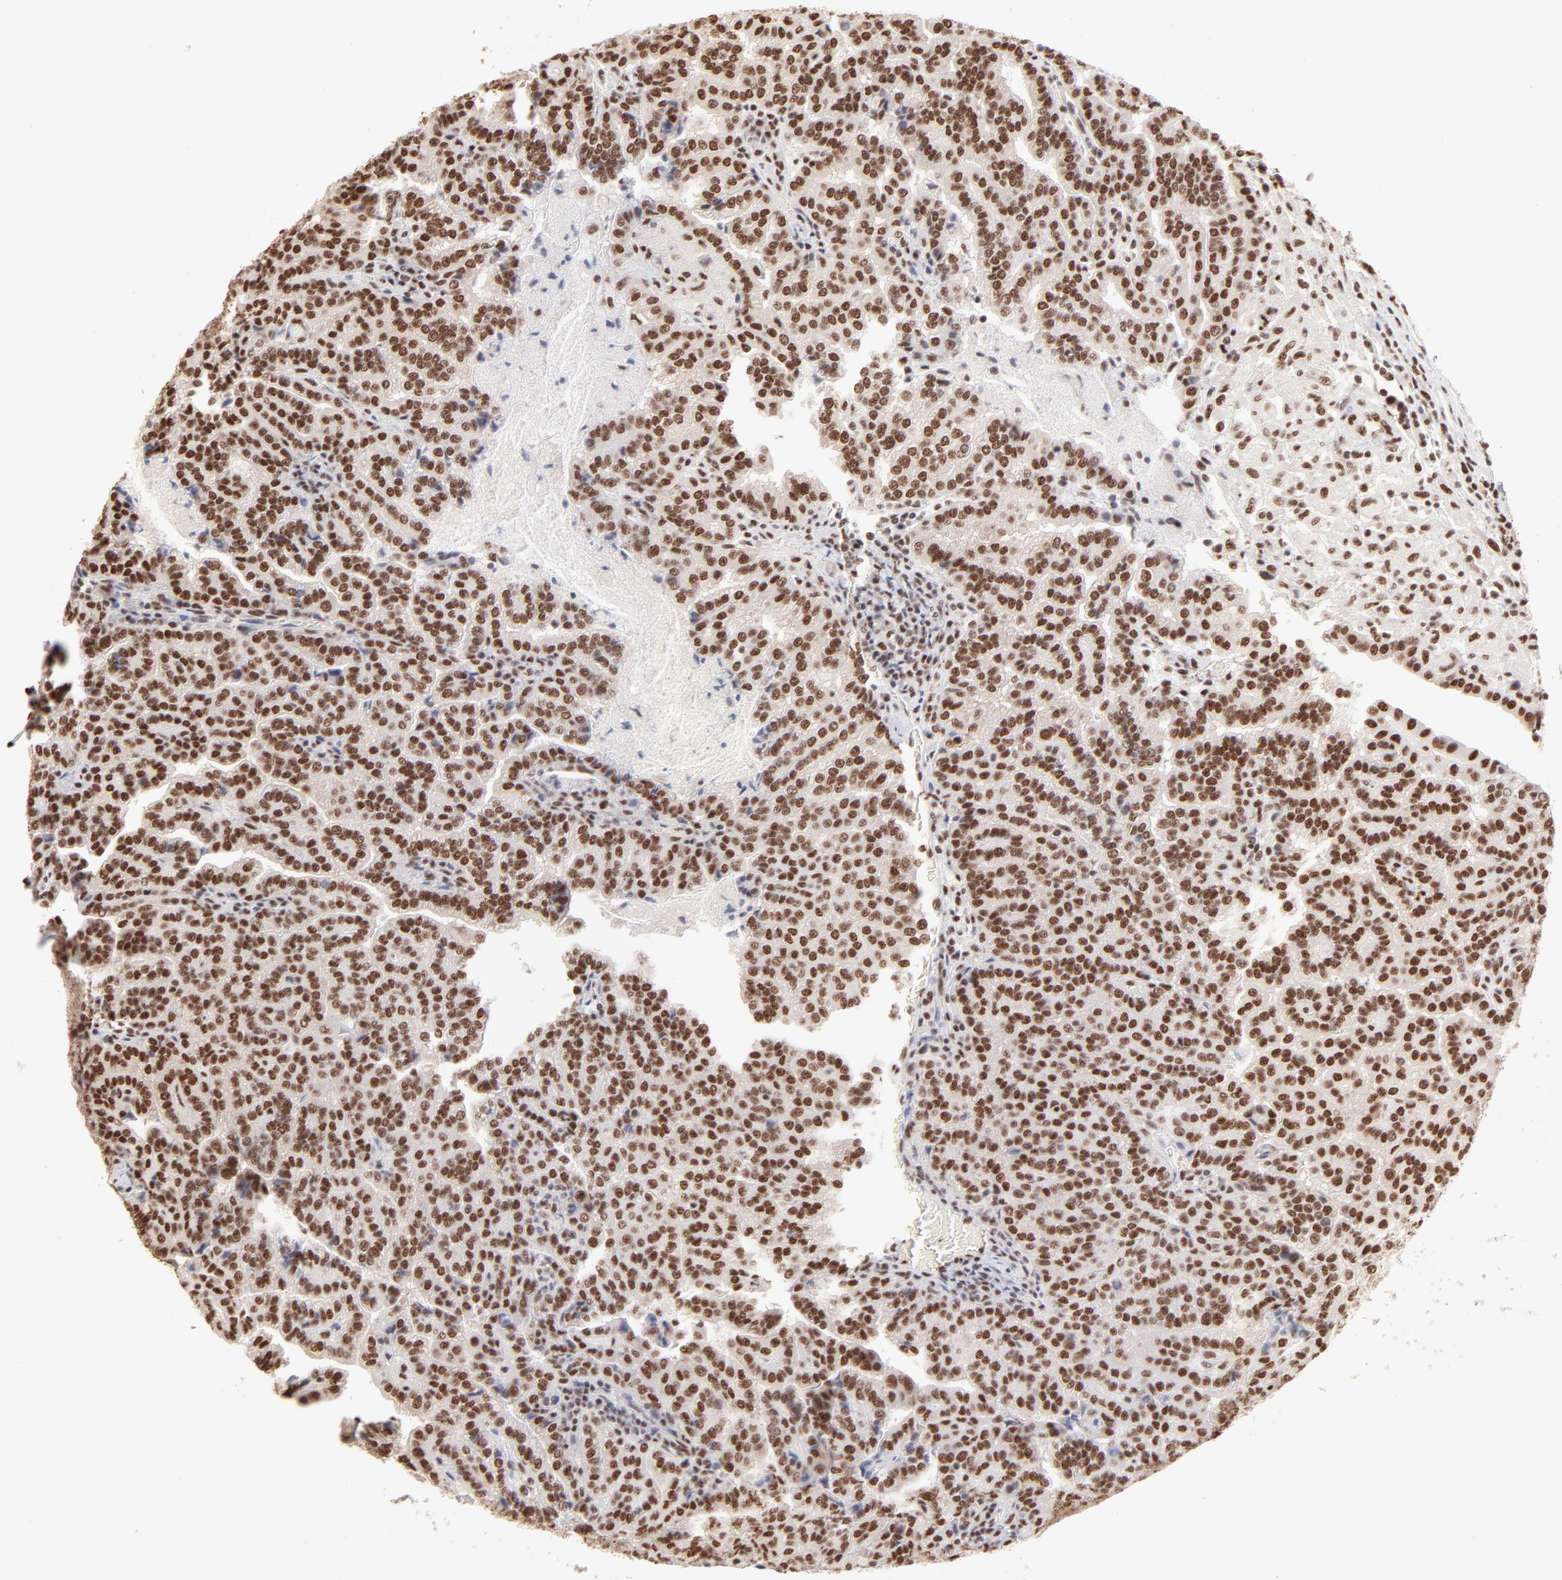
{"staining": {"intensity": "strong", "quantity": ">75%", "location": "nuclear"}, "tissue": "renal cancer", "cell_type": "Tumor cells", "image_type": "cancer", "snomed": [{"axis": "morphology", "description": "Adenocarcinoma, NOS"}, {"axis": "topography", "description": "Kidney"}], "caption": "Strong nuclear protein expression is appreciated in about >75% of tumor cells in adenocarcinoma (renal).", "gene": "TARDBP", "patient": {"sex": "male", "age": 61}}